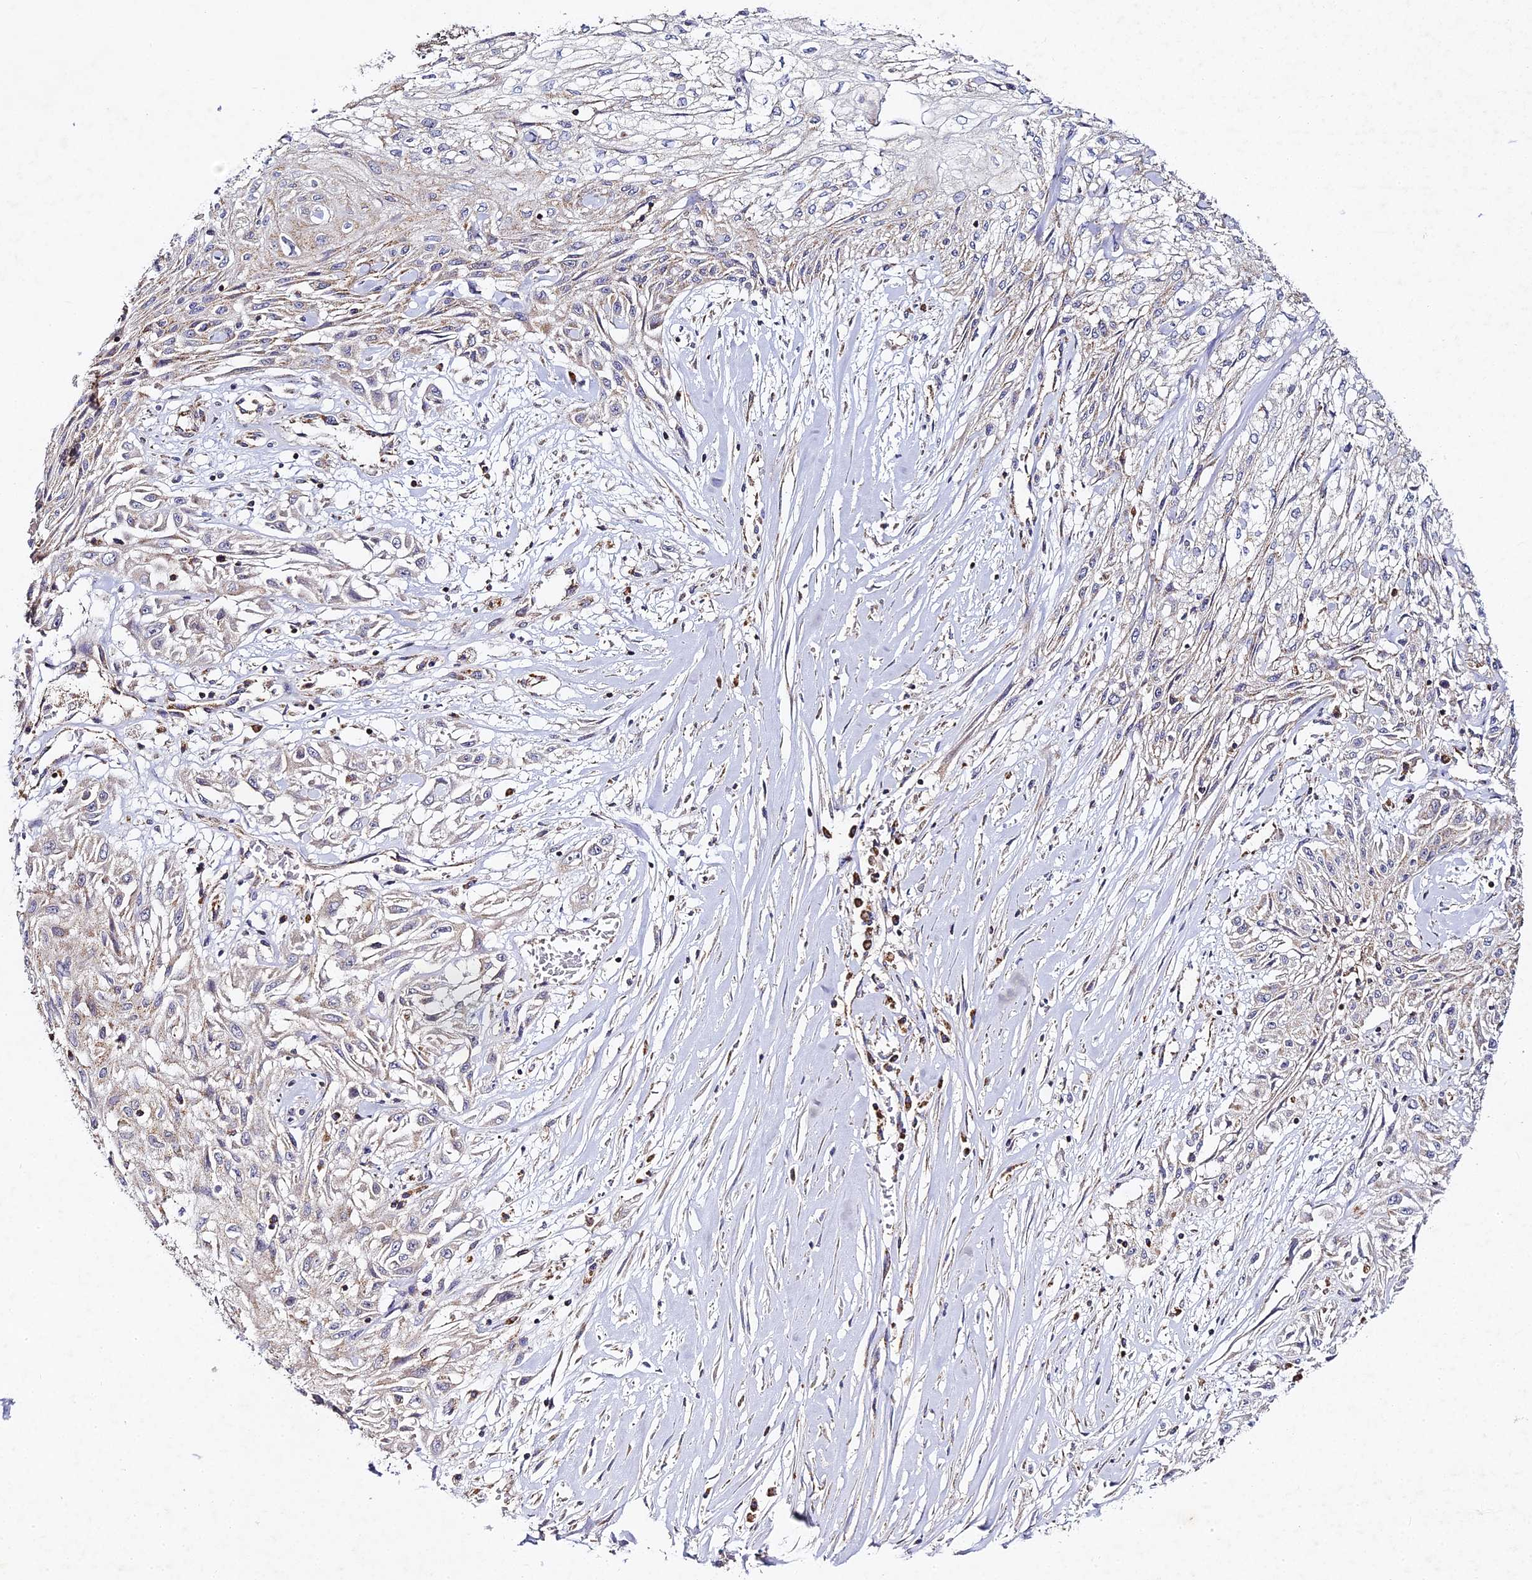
{"staining": {"intensity": "weak", "quantity": "<25%", "location": "cytoplasmic/membranous"}, "tissue": "skin cancer", "cell_type": "Tumor cells", "image_type": "cancer", "snomed": [{"axis": "morphology", "description": "Squamous cell carcinoma, NOS"}, {"axis": "morphology", "description": "Squamous cell carcinoma, metastatic, NOS"}, {"axis": "topography", "description": "Skin"}, {"axis": "topography", "description": "Lymph node"}], "caption": "Human squamous cell carcinoma (skin) stained for a protein using IHC reveals no staining in tumor cells.", "gene": "DONSON", "patient": {"sex": "male", "age": 75}}